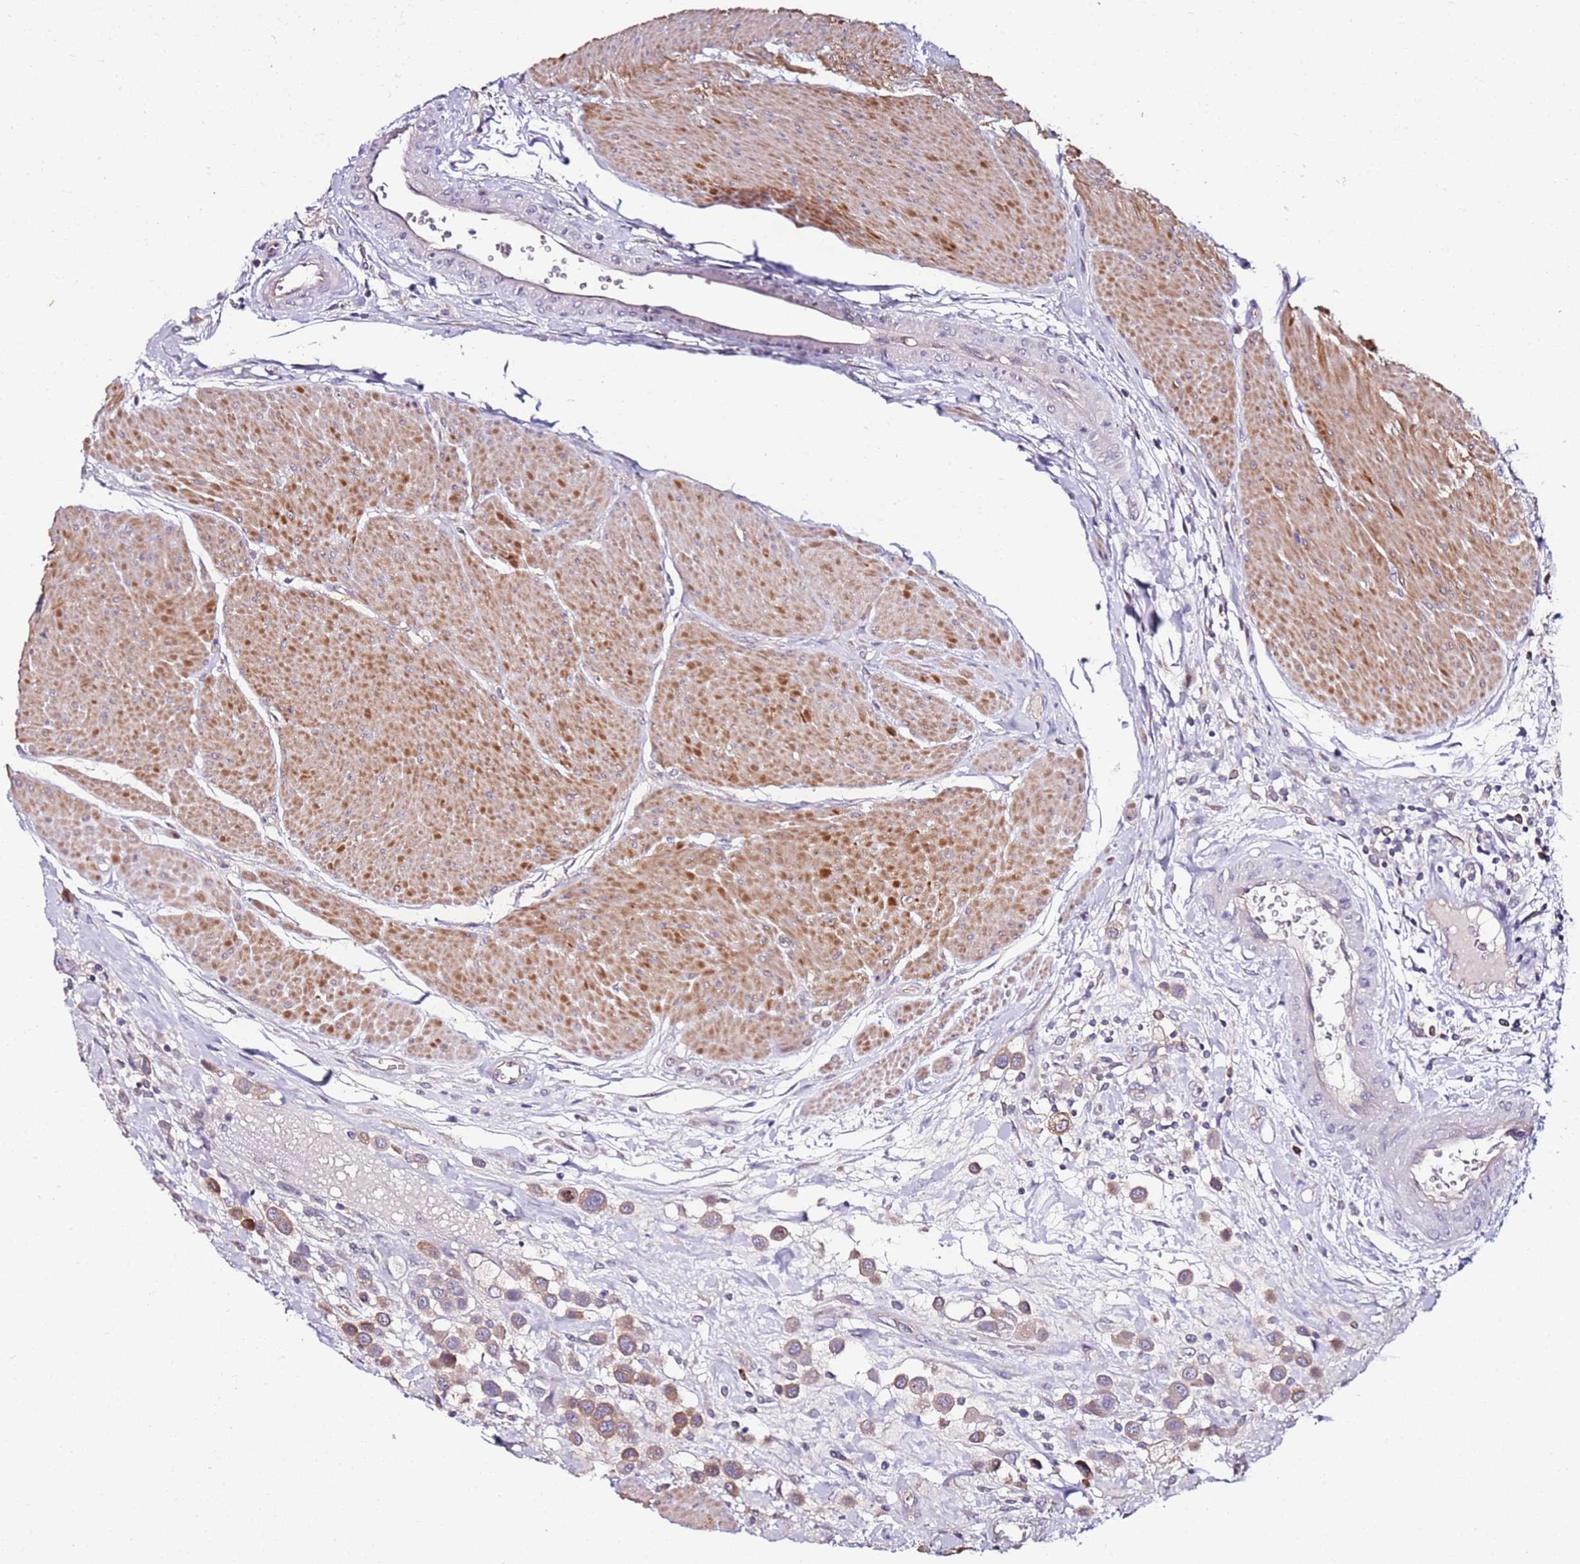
{"staining": {"intensity": "weak", "quantity": ">75%", "location": "cytoplasmic/membranous"}, "tissue": "urothelial cancer", "cell_type": "Tumor cells", "image_type": "cancer", "snomed": [{"axis": "morphology", "description": "Urothelial carcinoma, High grade"}, {"axis": "topography", "description": "Urinary bladder"}], "caption": "Immunohistochemistry (IHC) histopathology image of human urothelial cancer stained for a protein (brown), which shows low levels of weak cytoplasmic/membranous positivity in approximately >75% of tumor cells.", "gene": "SRRM5", "patient": {"sex": "male", "age": 50}}